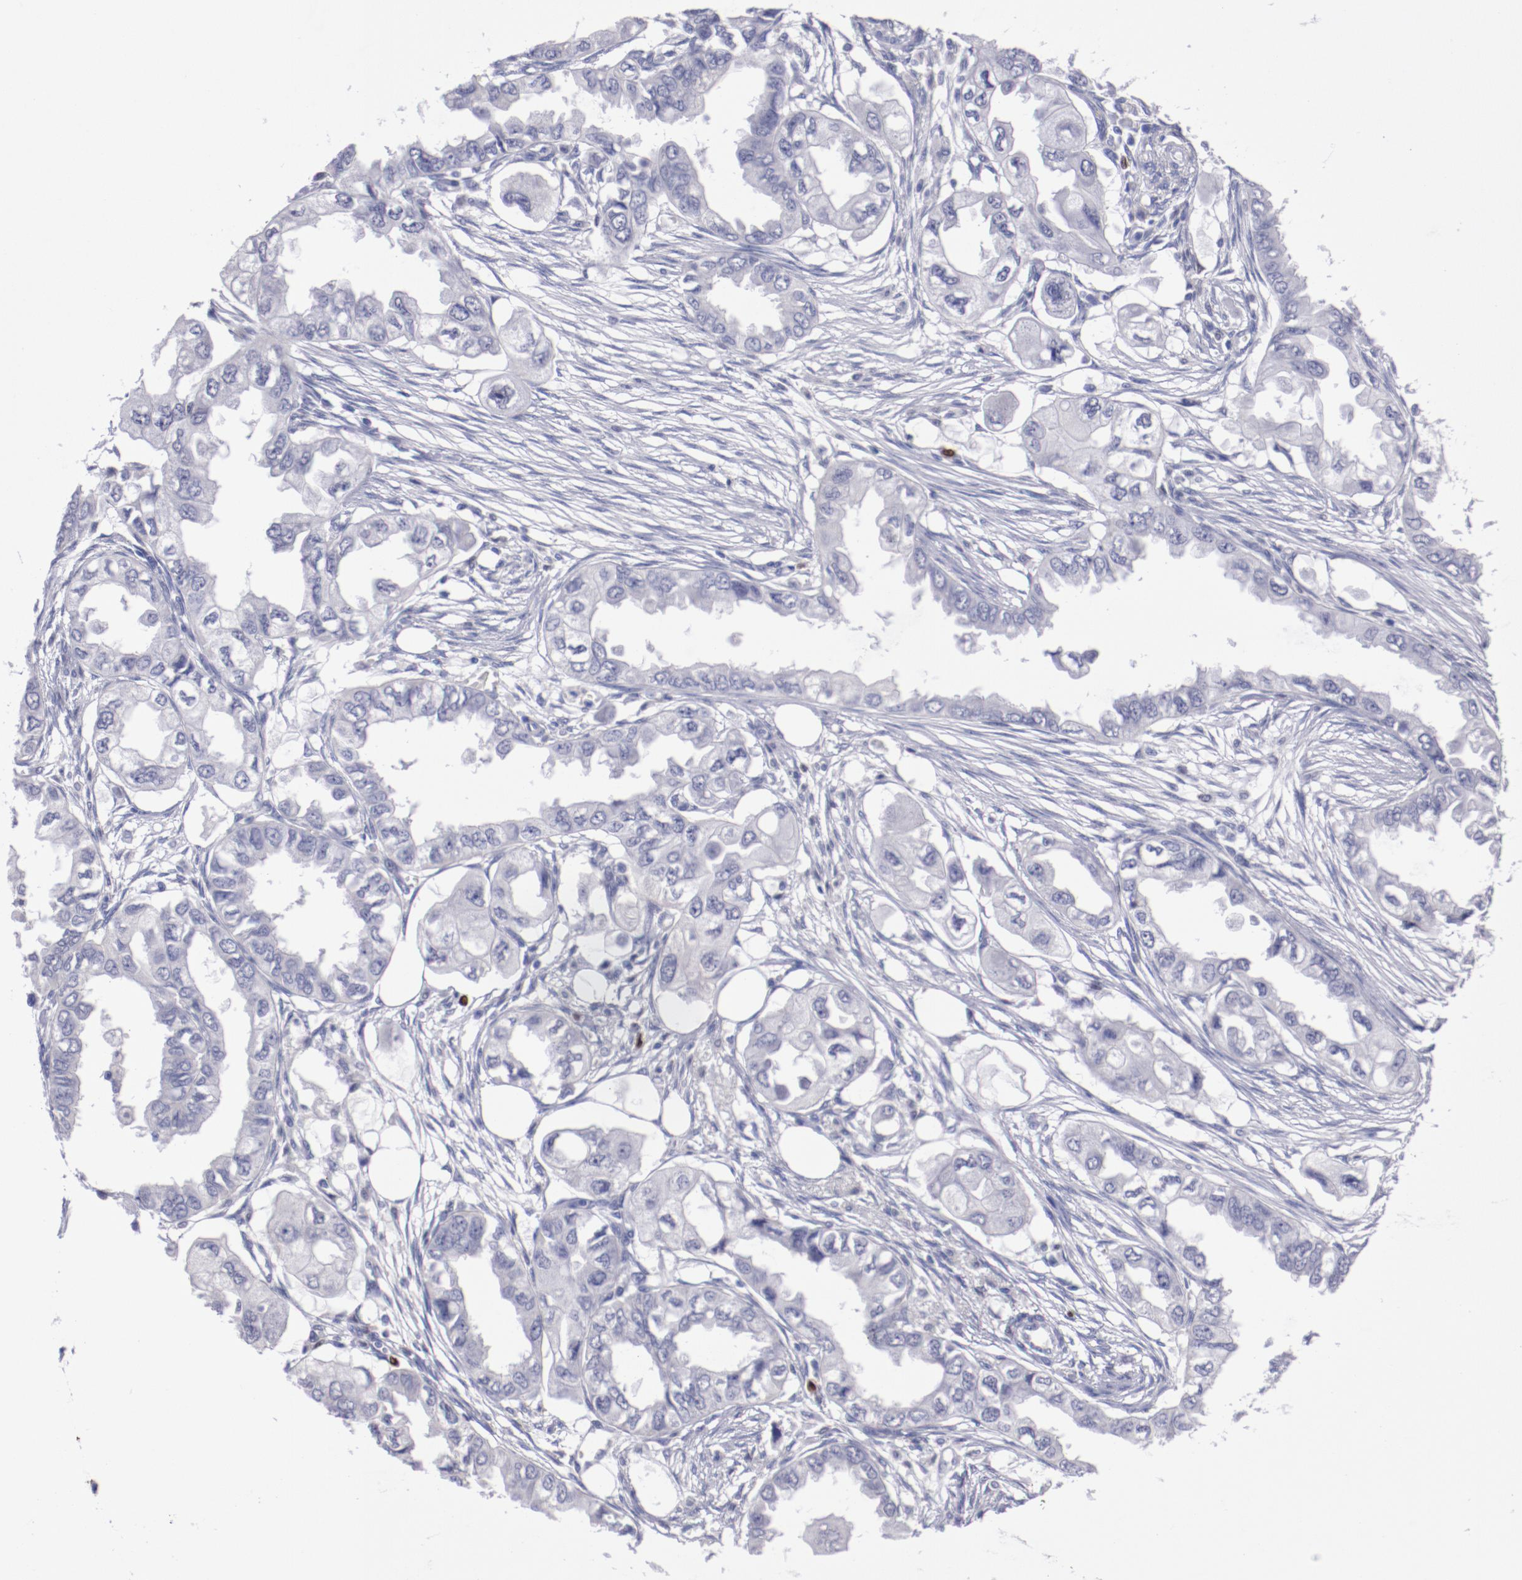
{"staining": {"intensity": "negative", "quantity": "none", "location": "none"}, "tissue": "endometrial cancer", "cell_type": "Tumor cells", "image_type": "cancer", "snomed": [{"axis": "morphology", "description": "Adenocarcinoma, NOS"}, {"axis": "topography", "description": "Endometrium"}], "caption": "The photomicrograph displays no significant positivity in tumor cells of adenocarcinoma (endometrial). (Stains: DAB (3,3'-diaminobenzidine) immunohistochemistry (IHC) with hematoxylin counter stain, Microscopy: brightfield microscopy at high magnification).", "gene": "IRF8", "patient": {"sex": "female", "age": 67}}